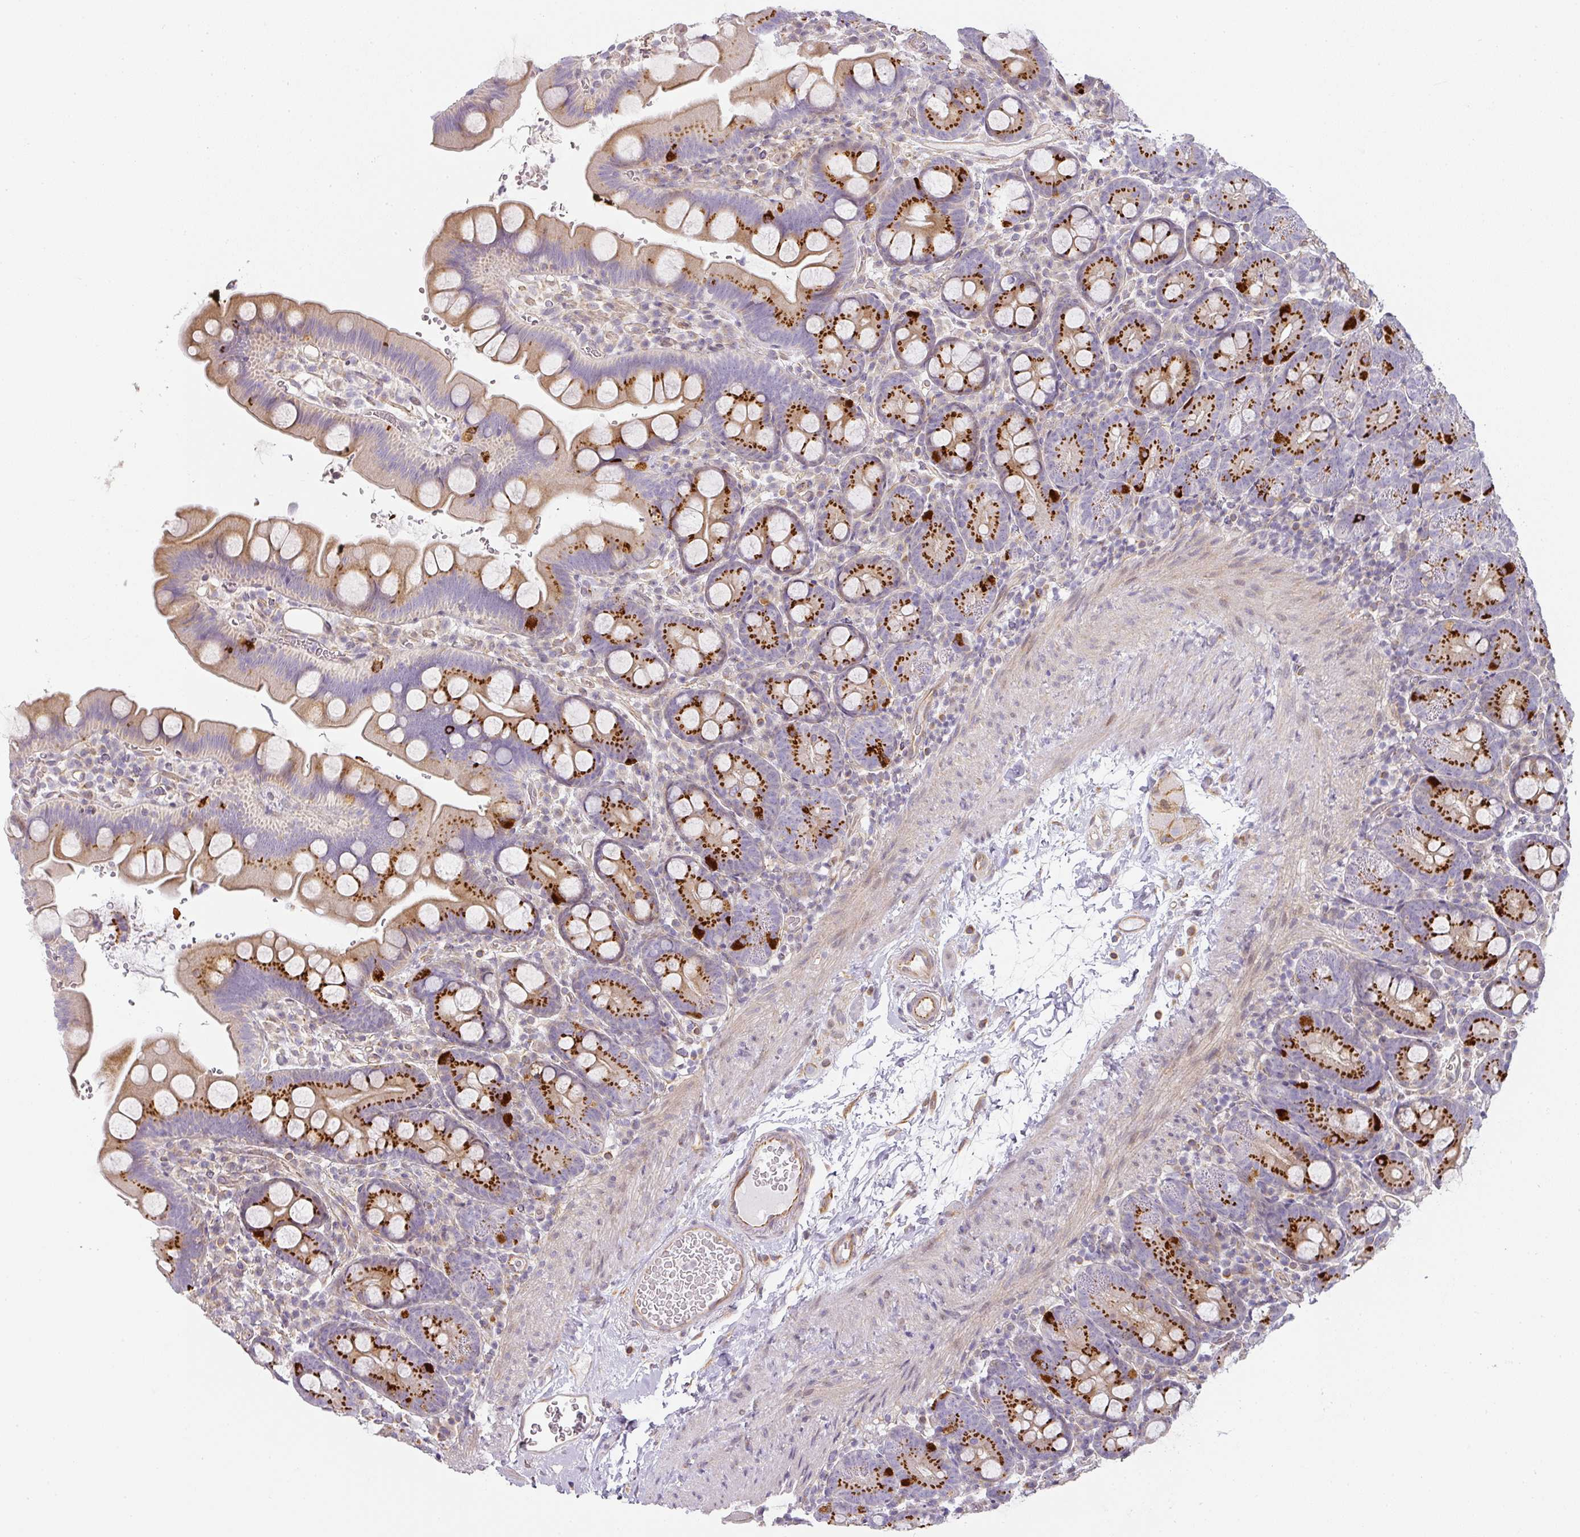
{"staining": {"intensity": "strong", "quantity": "25%-75%", "location": "cytoplasmic/membranous"}, "tissue": "small intestine", "cell_type": "Glandular cells", "image_type": "normal", "snomed": [{"axis": "morphology", "description": "Normal tissue, NOS"}, {"axis": "topography", "description": "Small intestine"}], "caption": "This histopathology image shows normal small intestine stained with immunohistochemistry to label a protein in brown. The cytoplasmic/membranous of glandular cells show strong positivity for the protein. Nuclei are counter-stained blue.", "gene": "ATP8B2", "patient": {"sex": "female", "age": 68}}